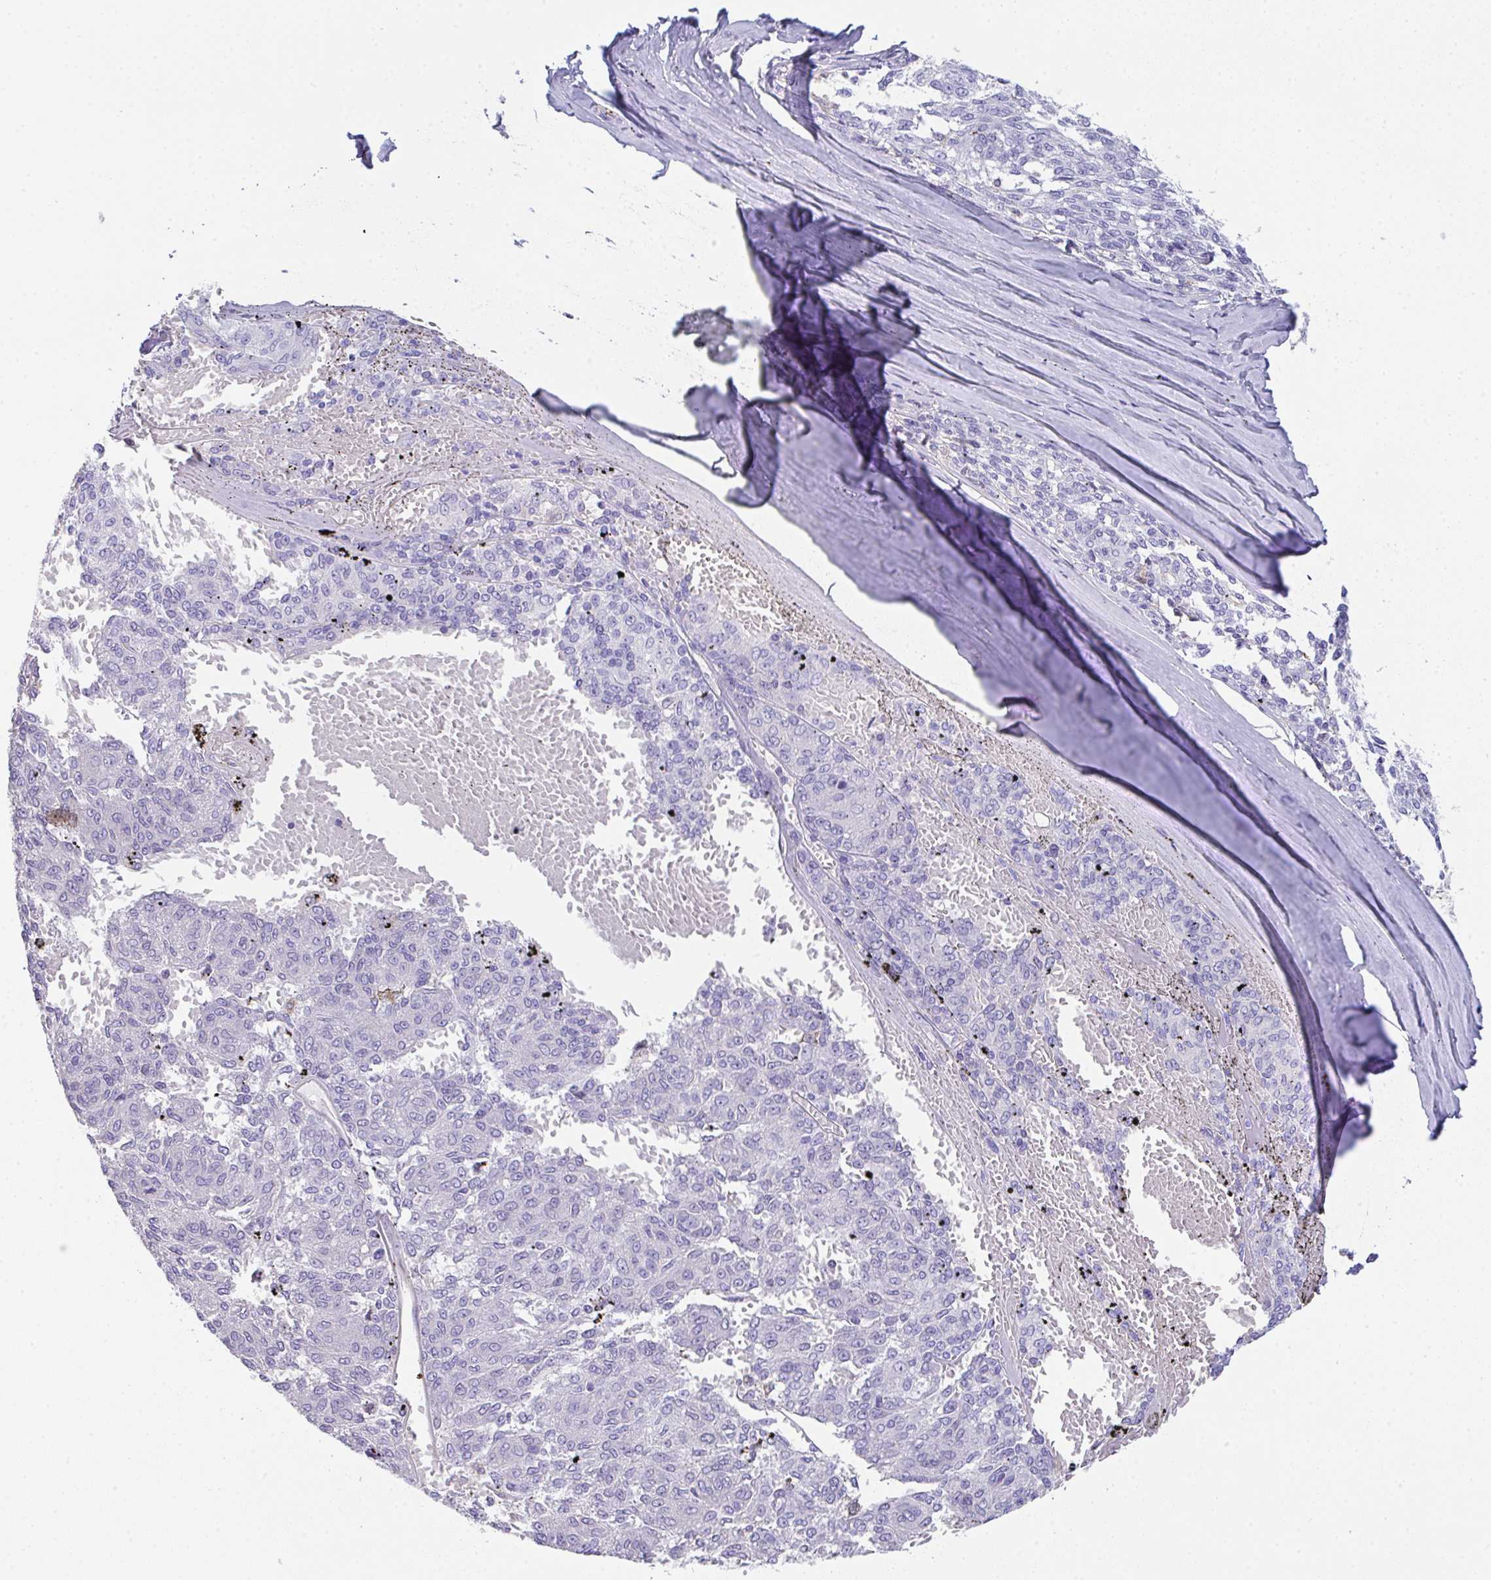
{"staining": {"intensity": "negative", "quantity": "none", "location": "none"}, "tissue": "melanoma", "cell_type": "Tumor cells", "image_type": "cancer", "snomed": [{"axis": "morphology", "description": "Malignant melanoma, NOS"}, {"axis": "topography", "description": "Skin"}], "caption": "This is a histopathology image of immunohistochemistry (IHC) staining of melanoma, which shows no expression in tumor cells.", "gene": "TNFAIP8", "patient": {"sex": "female", "age": 72}}